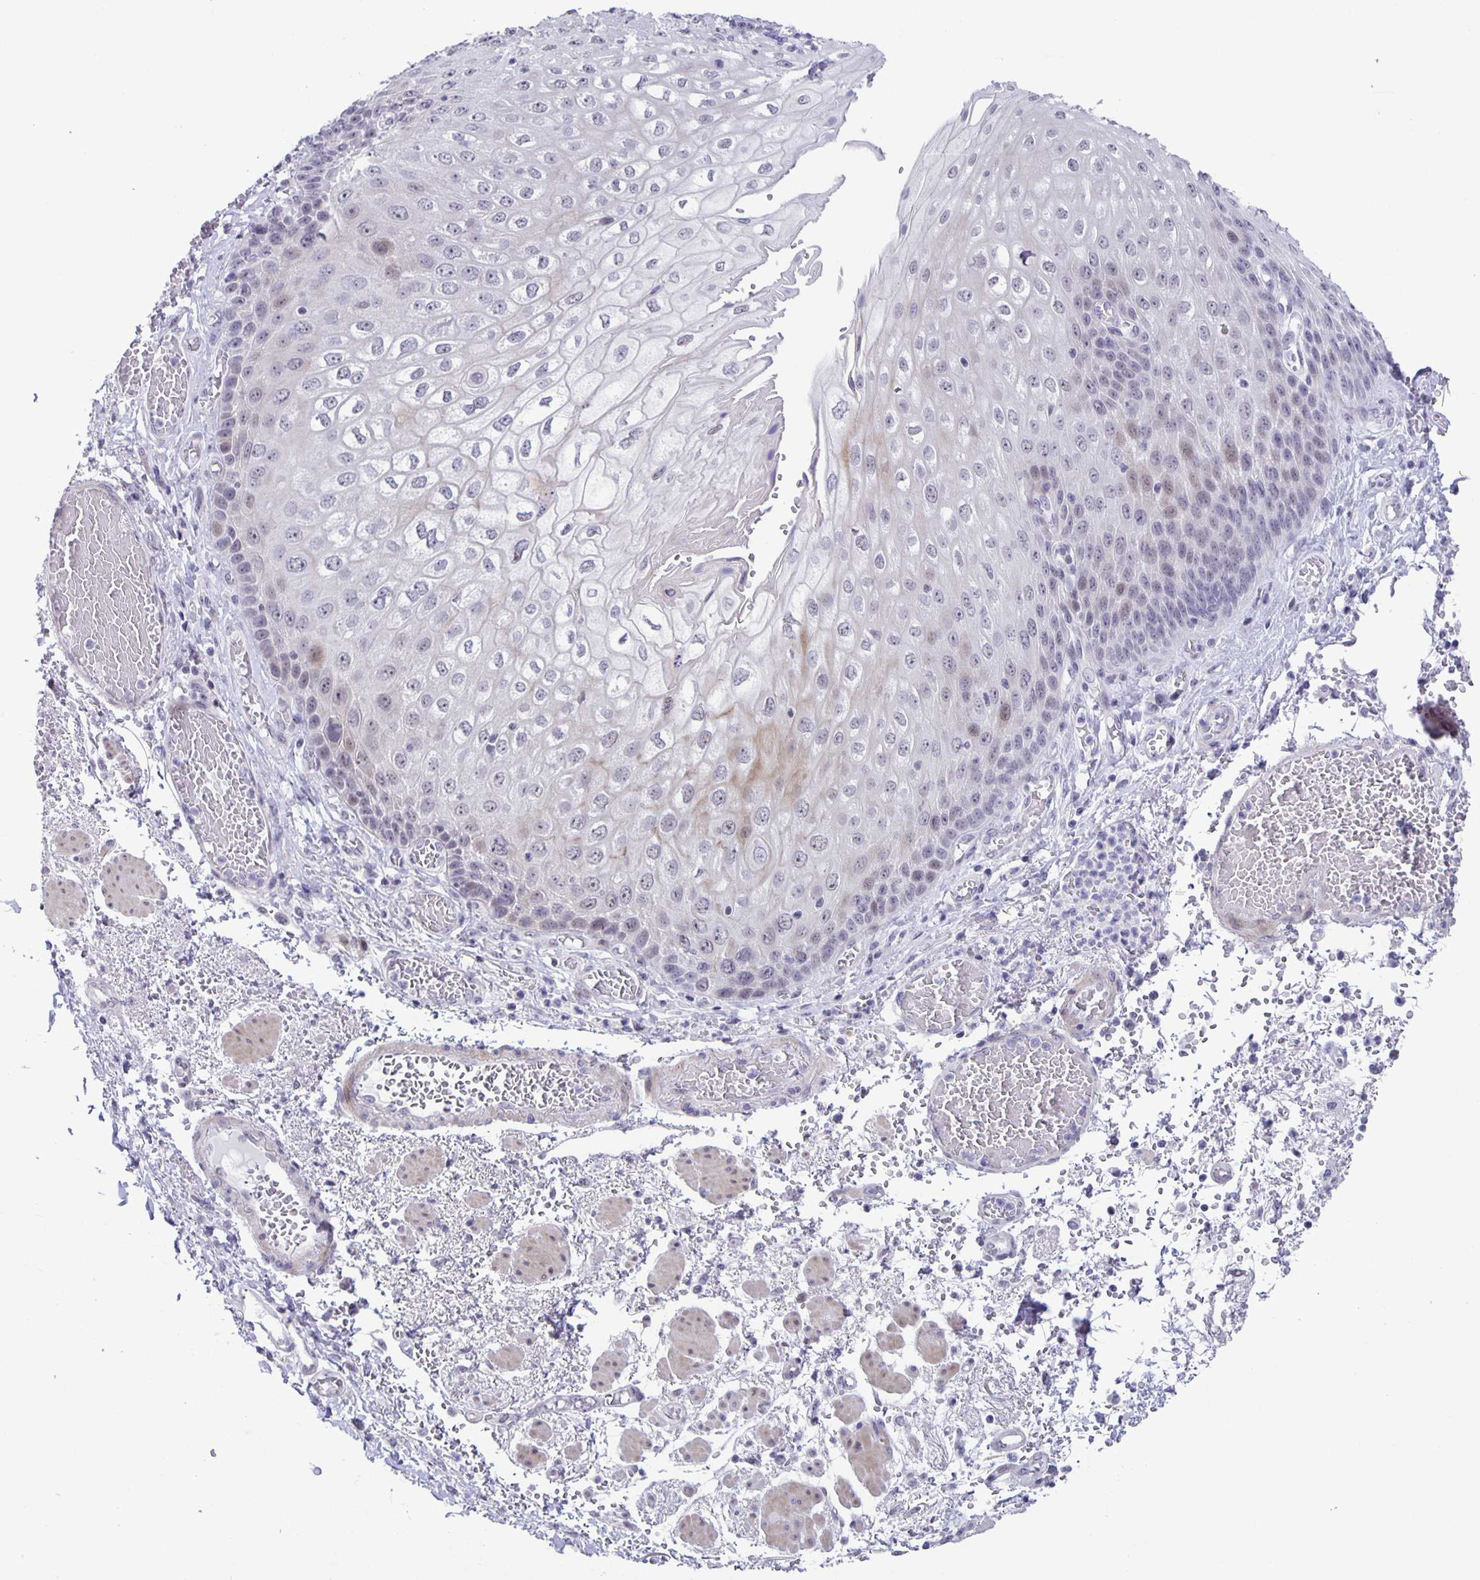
{"staining": {"intensity": "weak", "quantity": "25%-75%", "location": "nuclear"}, "tissue": "esophagus", "cell_type": "Squamous epithelial cells", "image_type": "normal", "snomed": [{"axis": "morphology", "description": "Normal tissue, NOS"}, {"axis": "morphology", "description": "Adenocarcinoma, NOS"}, {"axis": "topography", "description": "Esophagus"}], "caption": "A low amount of weak nuclear positivity is identified in approximately 25%-75% of squamous epithelial cells in benign esophagus. The staining was performed using DAB (3,3'-diaminobenzidine) to visualize the protein expression in brown, while the nuclei were stained in blue with hematoxylin (Magnification: 20x).", "gene": "PHRF1", "patient": {"sex": "male", "age": 81}}